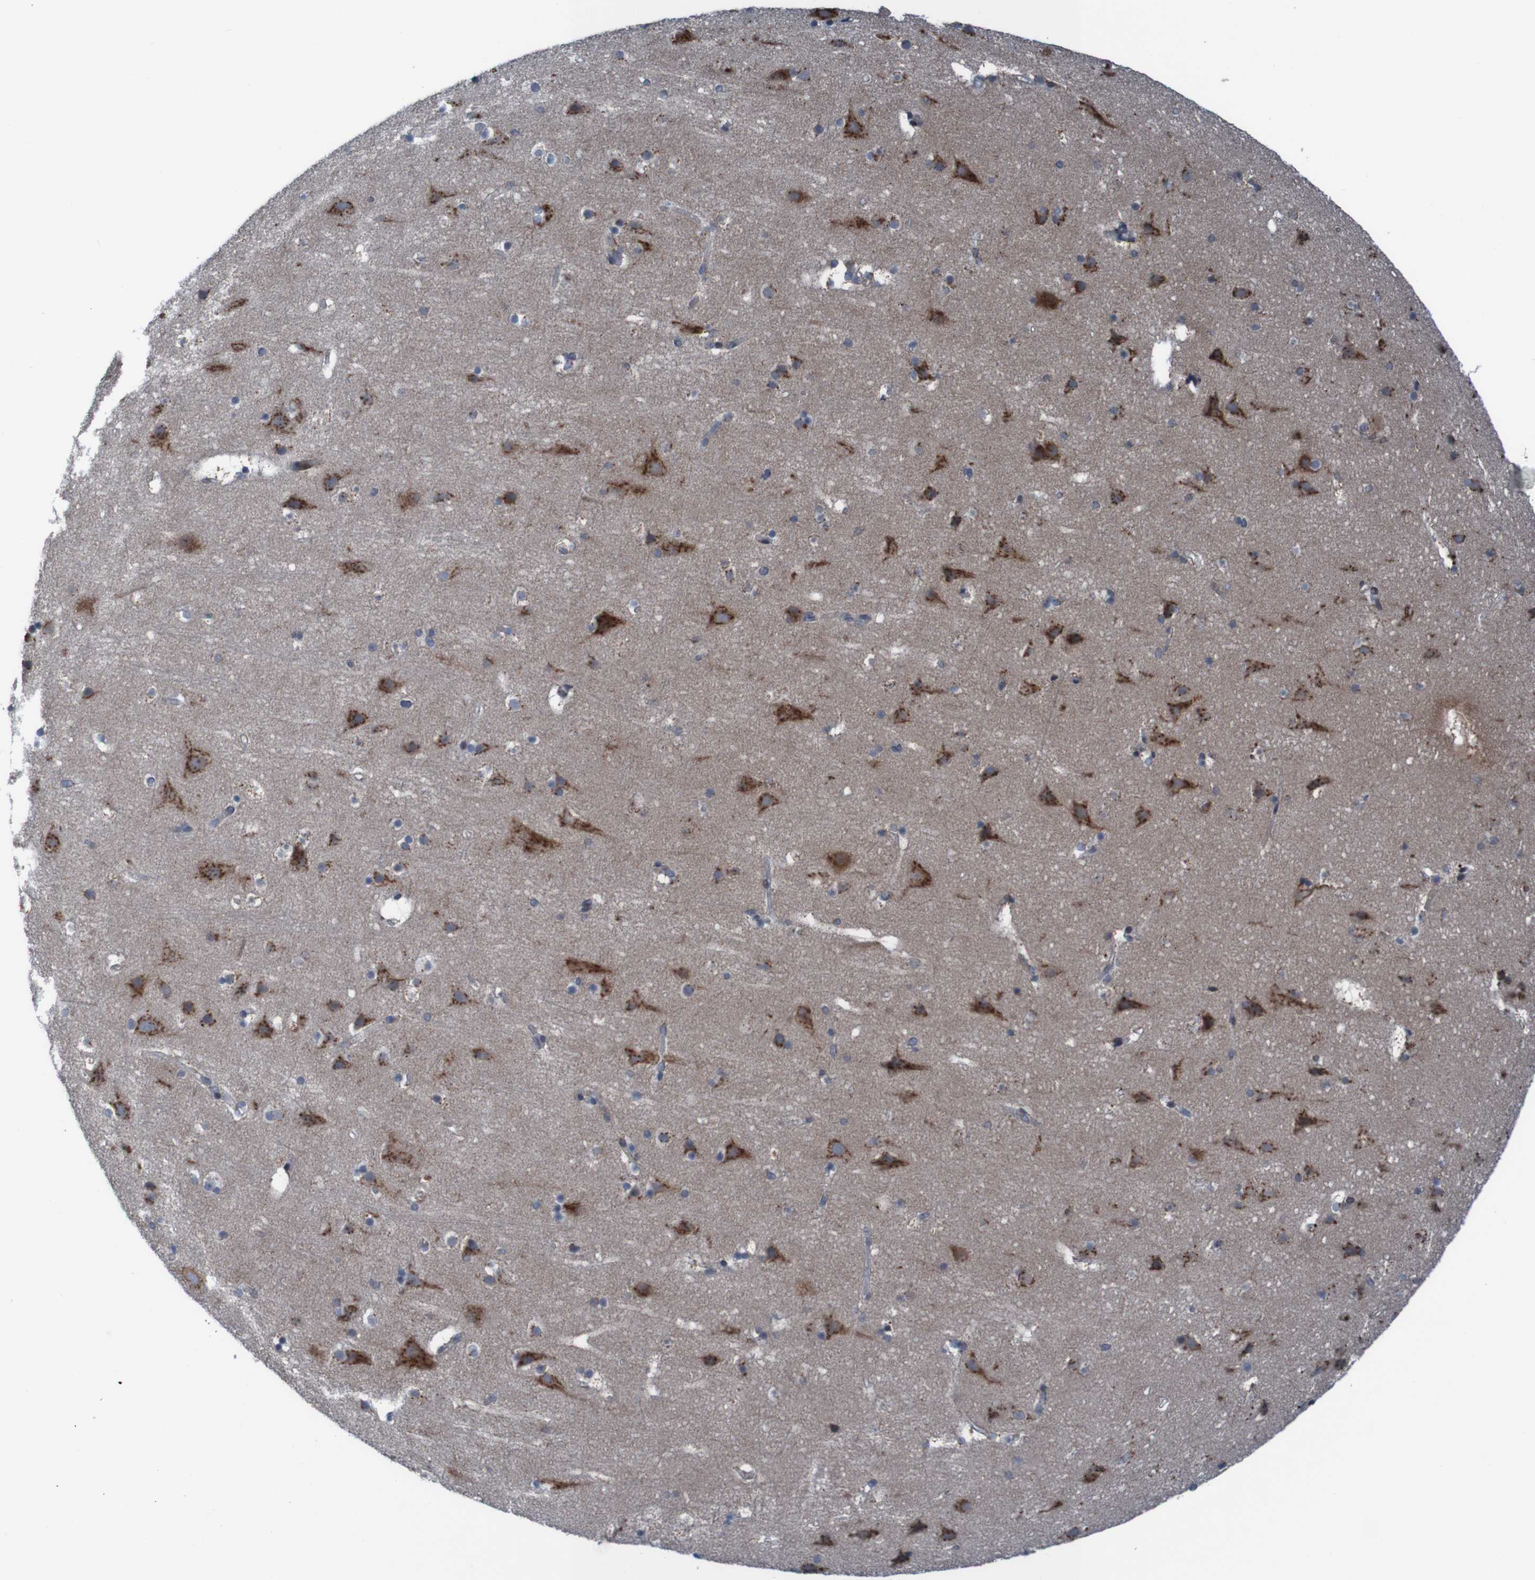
{"staining": {"intensity": "negative", "quantity": "none", "location": "none"}, "tissue": "cerebral cortex", "cell_type": "Endothelial cells", "image_type": "normal", "snomed": [{"axis": "morphology", "description": "Normal tissue, NOS"}, {"axis": "topography", "description": "Cerebral cortex"}], "caption": "Immunohistochemistry (IHC) of unremarkable human cerebral cortex shows no staining in endothelial cells. (IHC, brightfield microscopy, high magnification).", "gene": "UNG", "patient": {"sex": "male", "age": 45}}